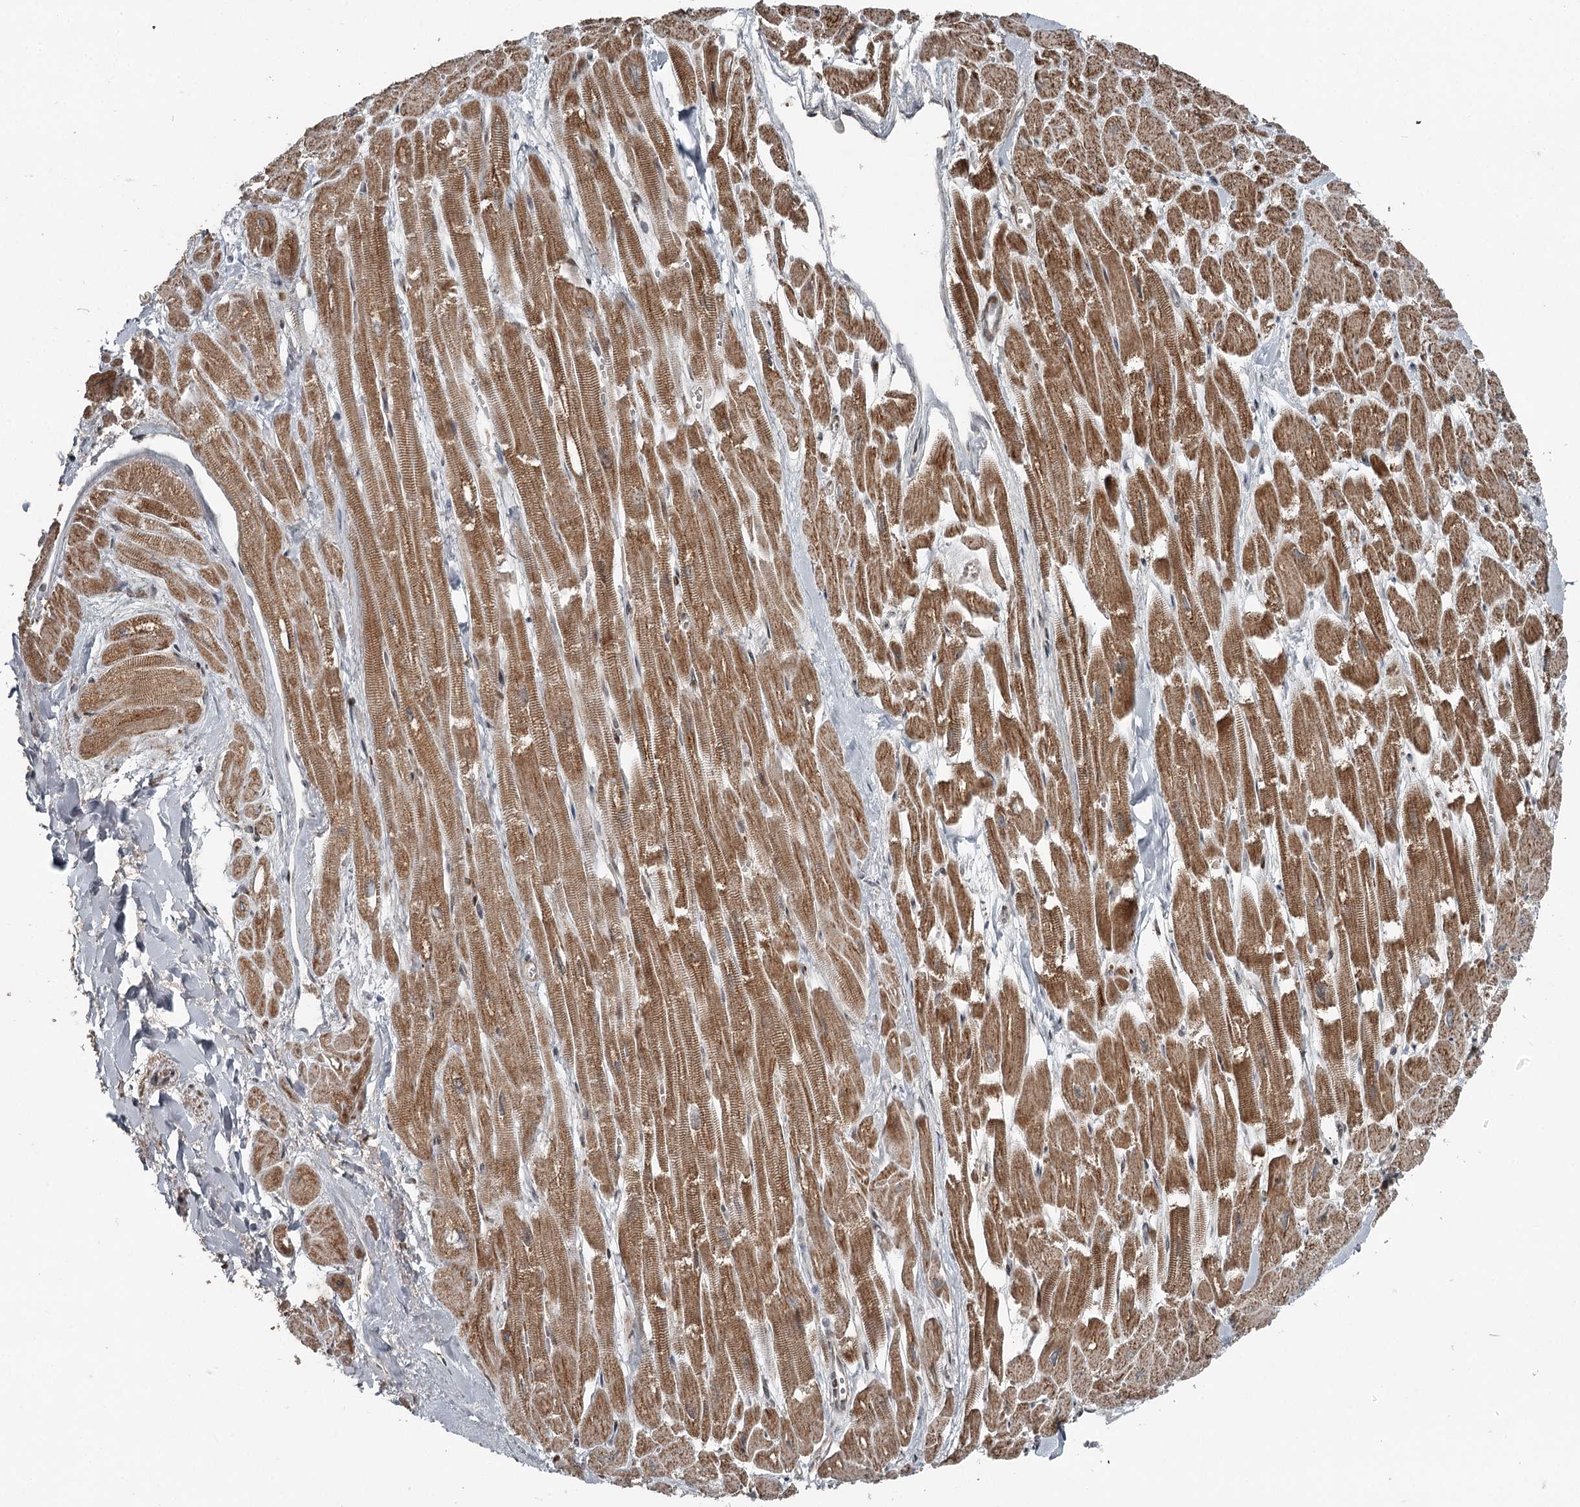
{"staining": {"intensity": "strong", "quantity": ">75%", "location": "cytoplasmic/membranous"}, "tissue": "heart muscle", "cell_type": "Cardiomyocytes", "image_type": "normal", "snomed": [{"axis": "morphology", "description": "Normal tissue, NOS"}, {"axis": "topography", "description": "Heart"}], "caption": "High-magnification brightfield microscopy of normal heart muscle stained with DAB (3,3'-diaminobenzidine) (brown) and counterstained with hematoxylin (blue). cardiomyocytes exhibit strong cytoplasmic/membranous staining is appreciated in about>75% of cells. Ihc stains the protein in brown and the nuclei are stained blue.", "gene": "RASSF8", "patient": {"sex": "male", "age": 54}}